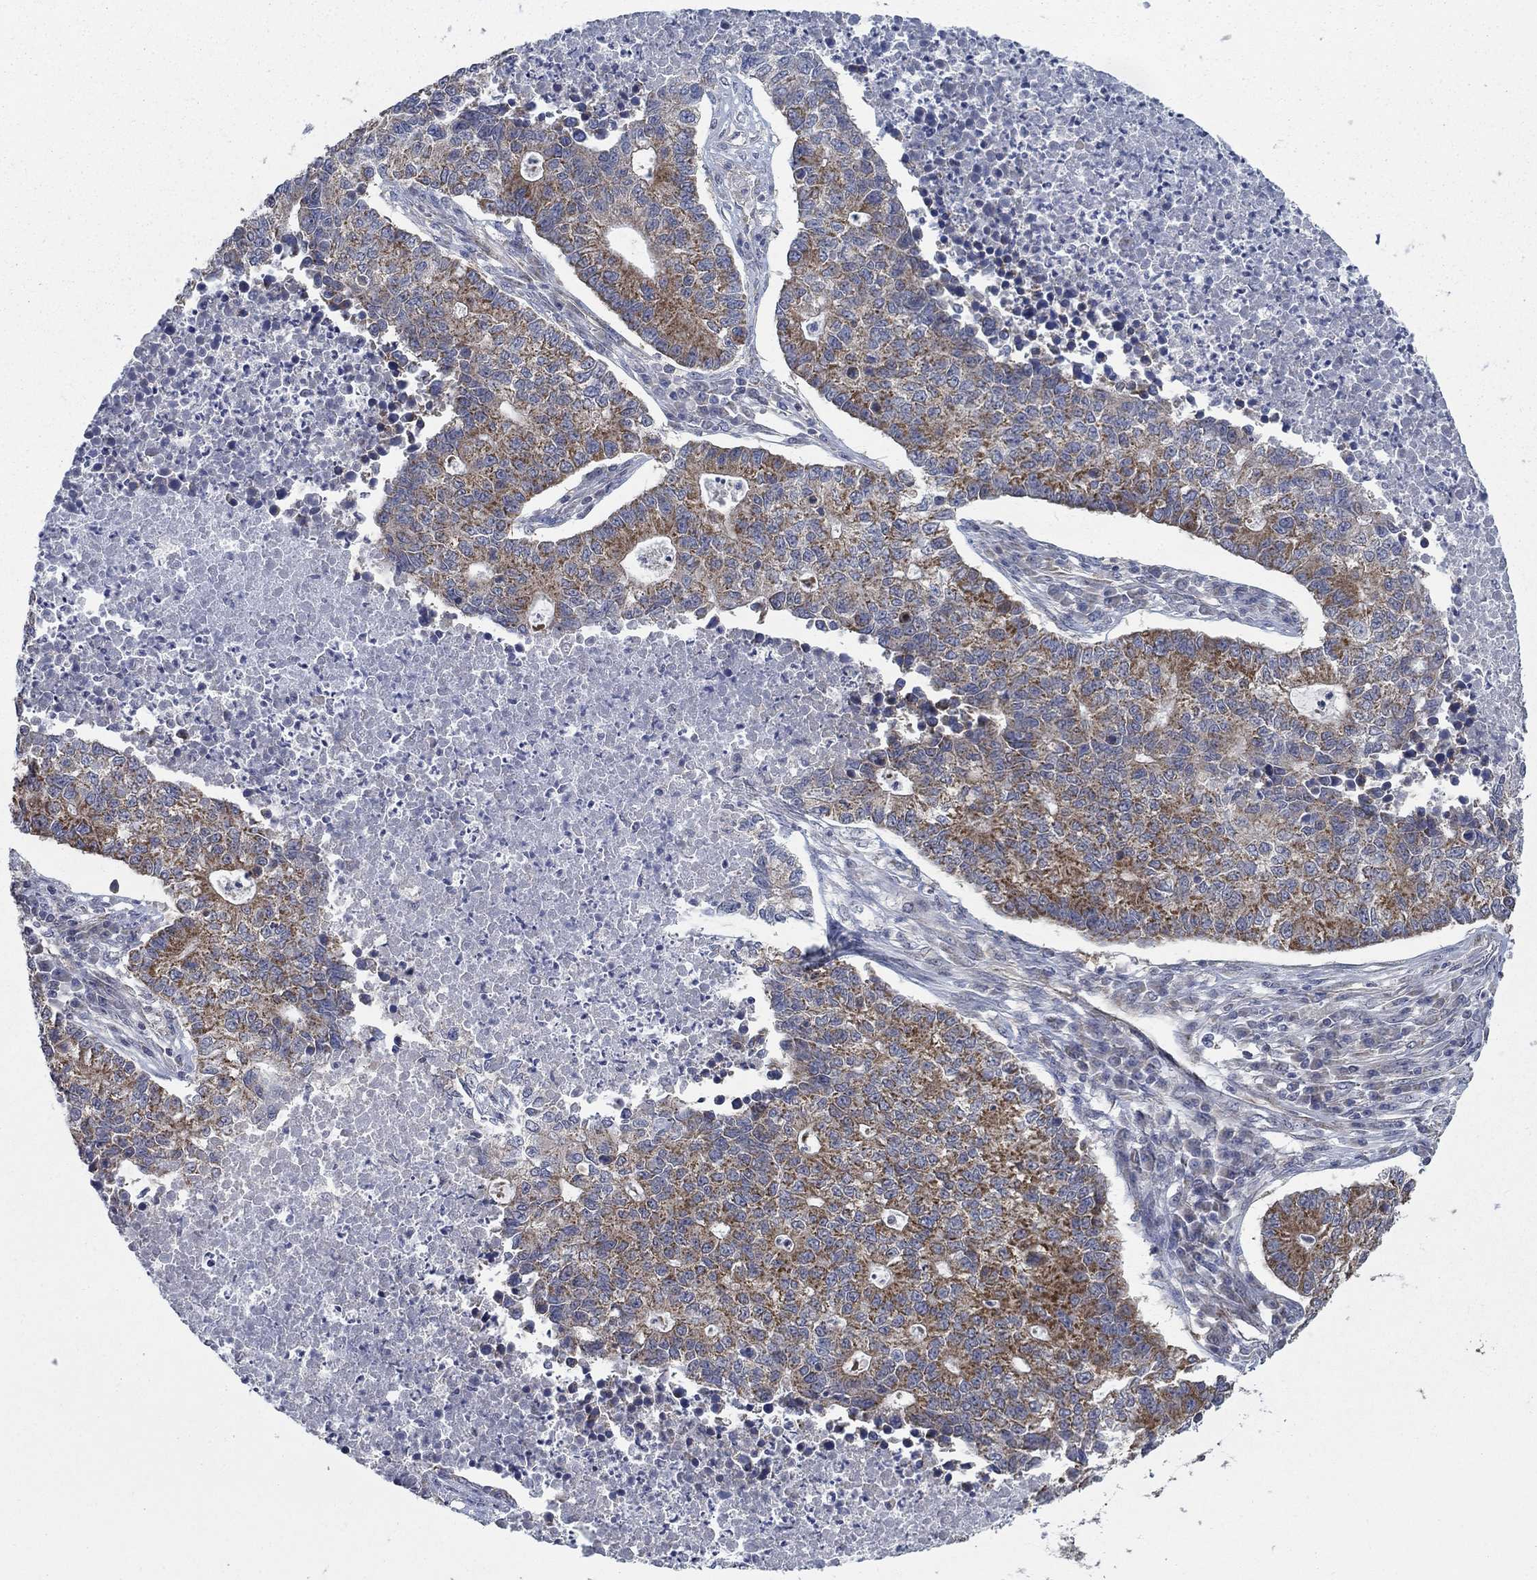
{"staining": {"intensity": "moderate", "quantity": "25%-75%", "location": "cytoplasmic/membranous"}, "tissue": "lung cancer", "cell_type": "Tumor cells", "image_type": "cancer", "snomed": [{"axis": "morphology", "description": "Adenocarcinoma, NOS"}, {"axis": "topography", "description": "Lung"}], "caption": "The immunohistochemical stain shows moderate cytoplasmic/membranous positivity in tumor cells of lung cancer tissue.", "gene": "NME7", "patient": {"sex": "male", "age": 57}}